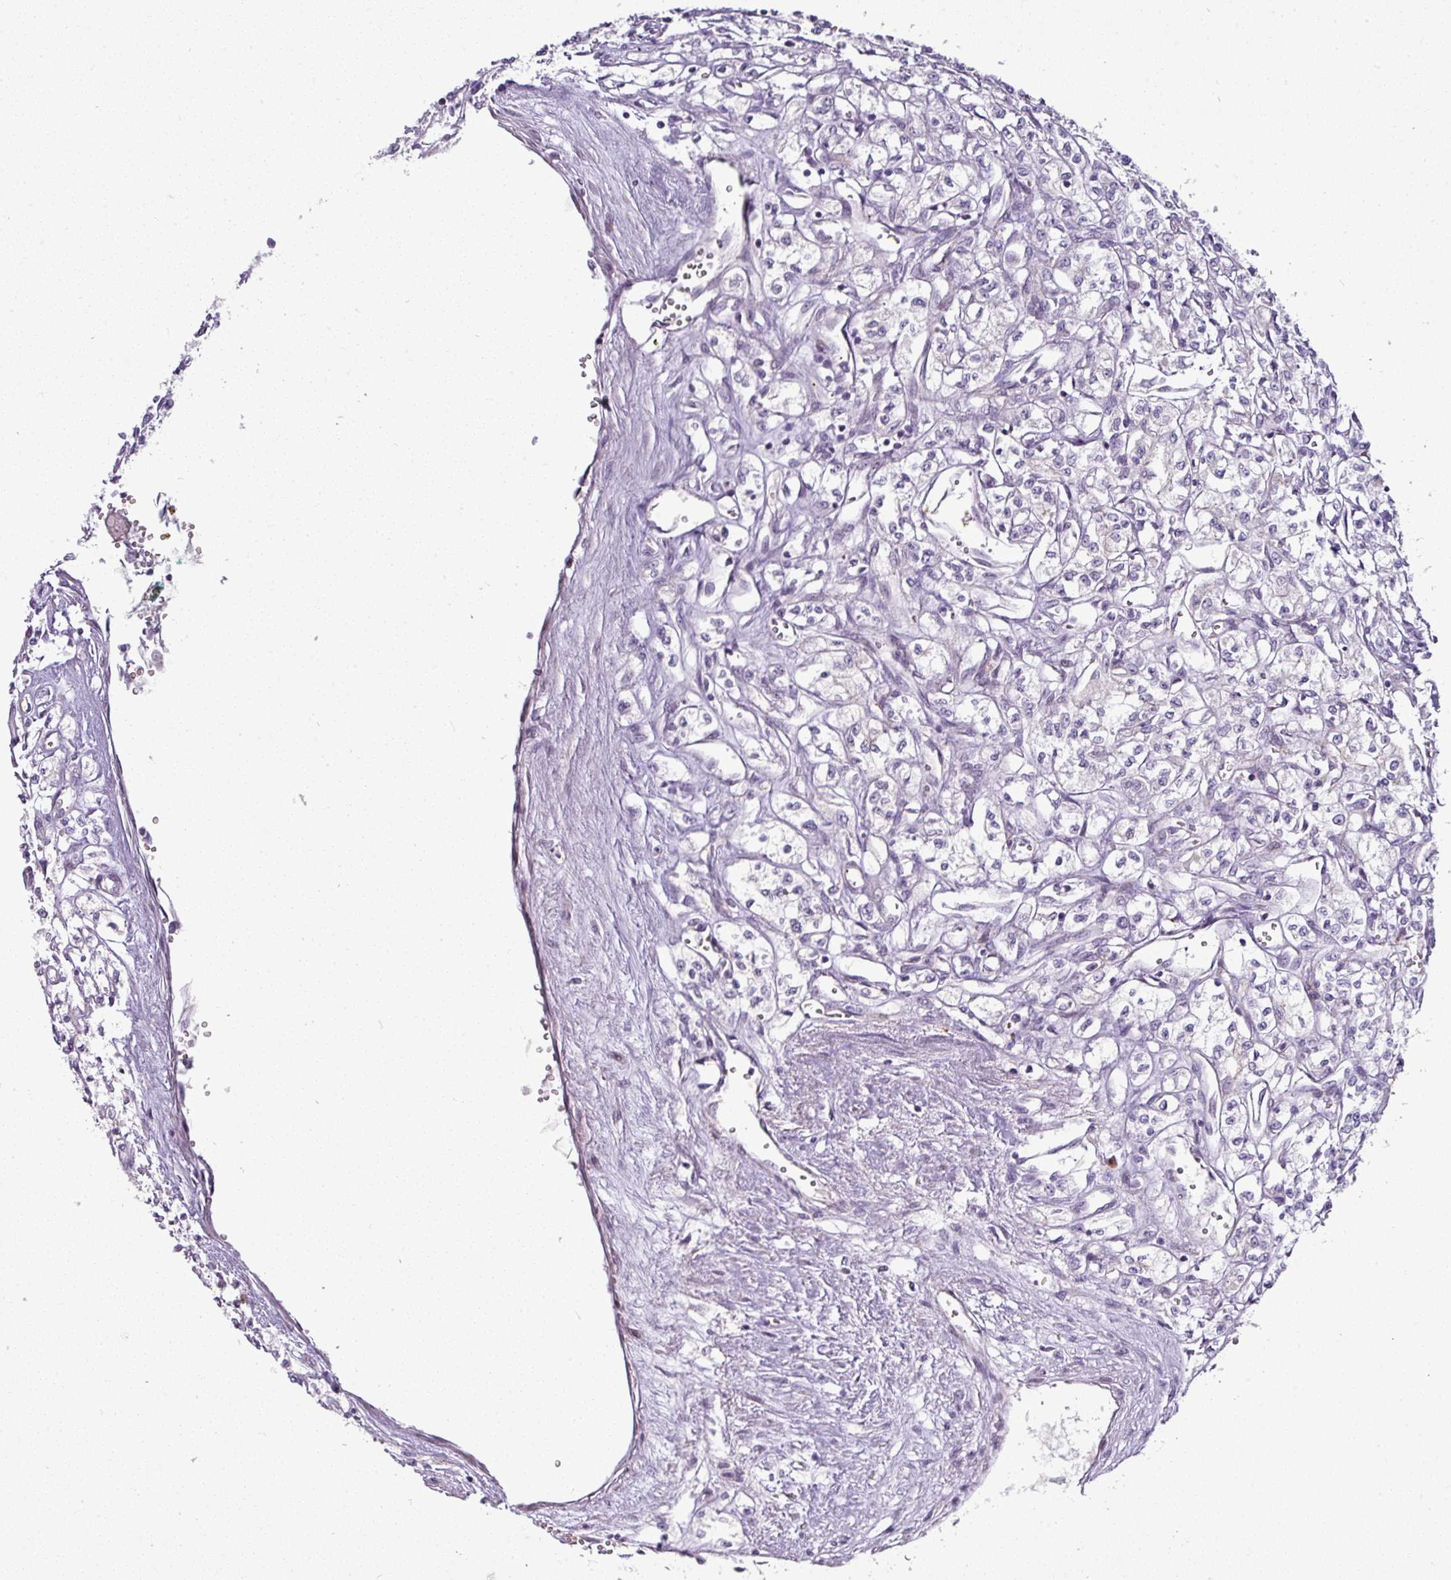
{"staining": {"intensity": "negative", "quantity": "none", "location": "none"}, "tissue": "renal cancer", "cell_type": "Tumor cells", "image_type": "cancer", "snomed": [{"axis": "morphology", "description": "Adenocarcinoma, NOS"}, {"axis": "topography", "description": "Kidney"}], "caption": "This is a micrograph of immunohistochemistry staining of renal adenocarcinoma, which shows no positivity in tumor cells.", "gene": "ATP6V1F", "patient": {"sex": "male", "age": 56}}